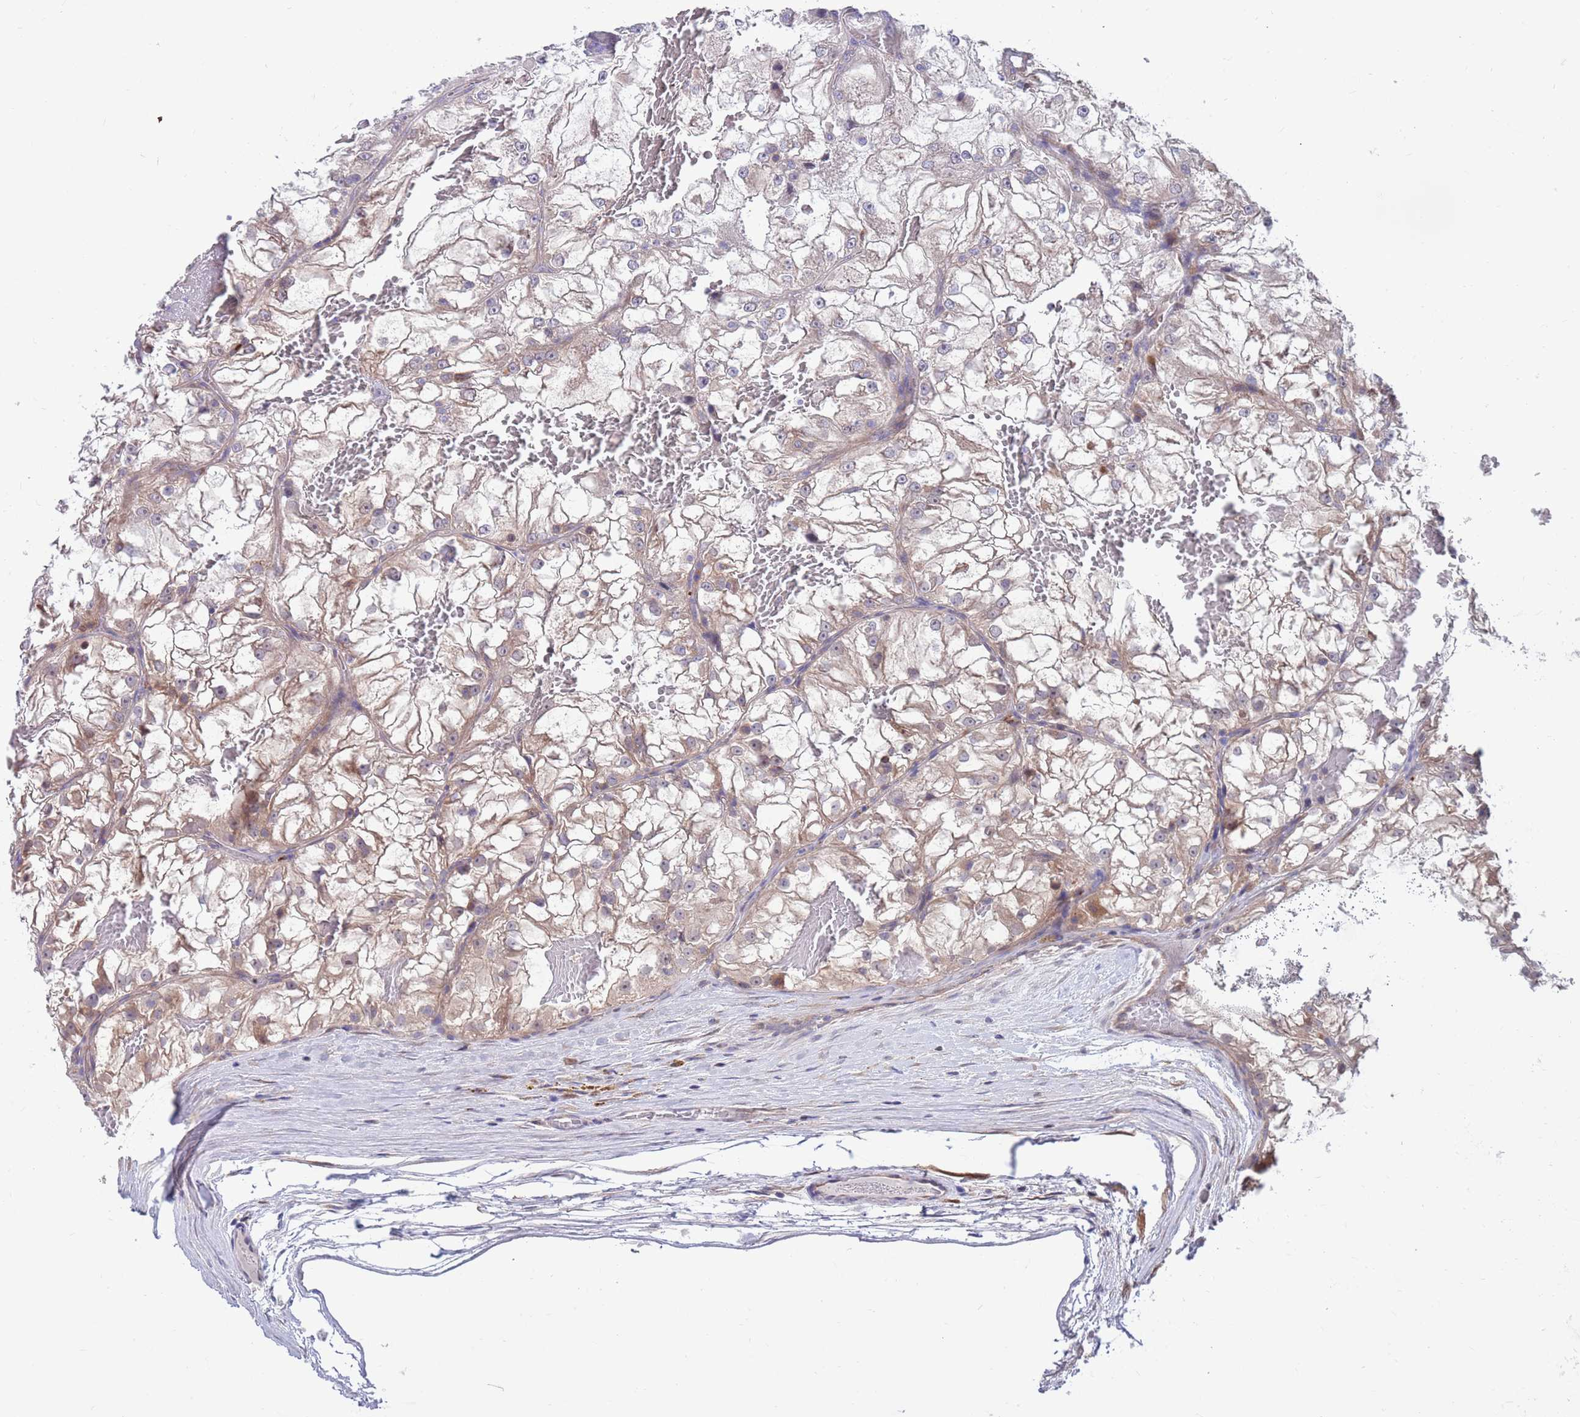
{"staining": {"intensity": "weak", "quantity": "<25%", "location": "cytoplasmic/membranous"}, "tissue": "renal cancer", "cell_type": "Tumor cells", "image_type": "cancer", "snomed": [{"axis": "morphology", "description": "Adenocarcinoma, NOS"}, {"axis": "topography", "description": "Kidney"}], "caption": "The micrograph exhibits no staining of tumor cells in adenocarcinoma (renal).", "gene": "KLHL29", "patient": {"sex": "female", "age": 72}}